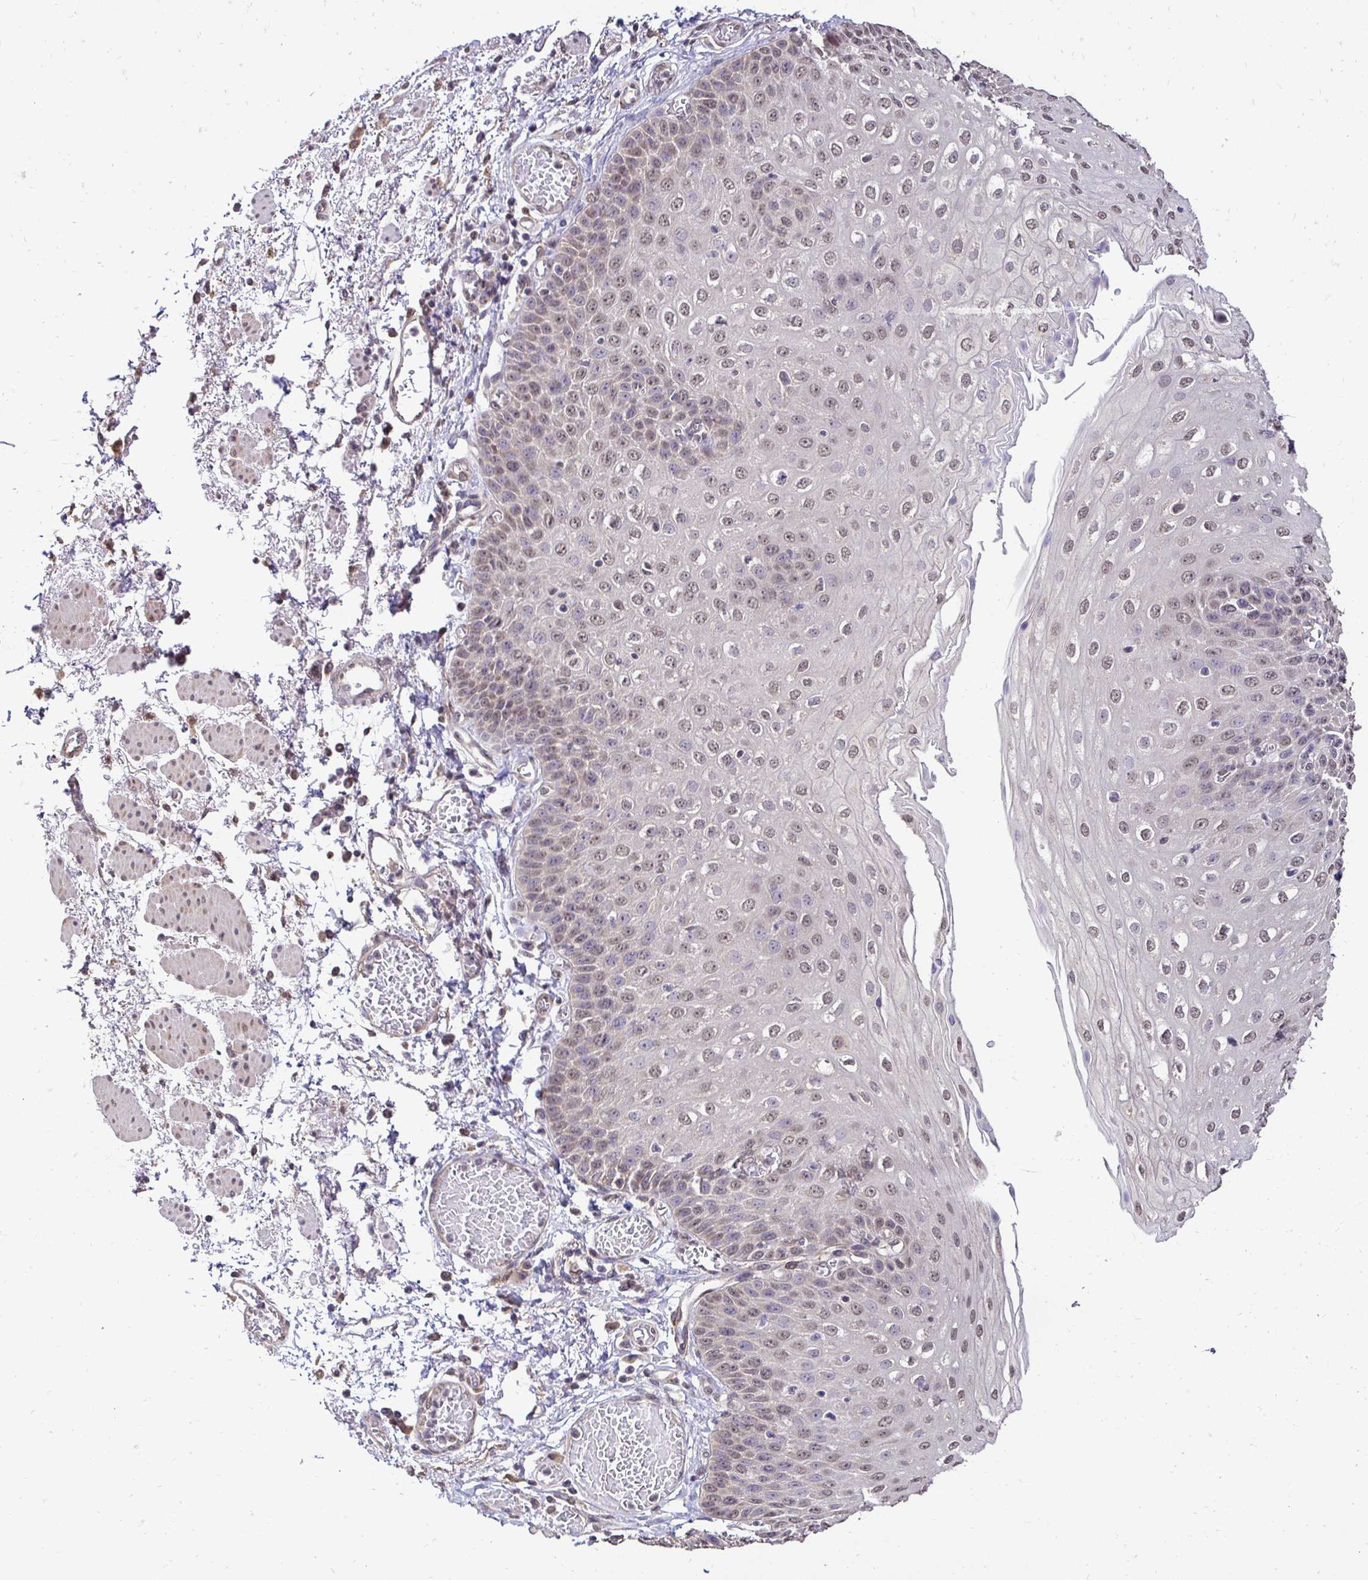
{"staining": {"intensity": "weak", "quantity": "25%-75%", "location": "nuclear"}, "tissue": "esophagus", "cell_type": "Squamous epithelial cells", "image_type": "normal", "snomed": [{"axis": "morphology", "description": "Normal tissue, NOS"}, {"axis": "morphology", "description": "Adenocarcinoma, NOS"}, {"axis": "topography", "description": "Esophagus"}], "caption": "A brown stain labels weak nuclear staining of a protein in squamous epithelial cells of benign esophagus.", "gene": "RHEBL1", "patient": {"sex": "male", "age": 81}}